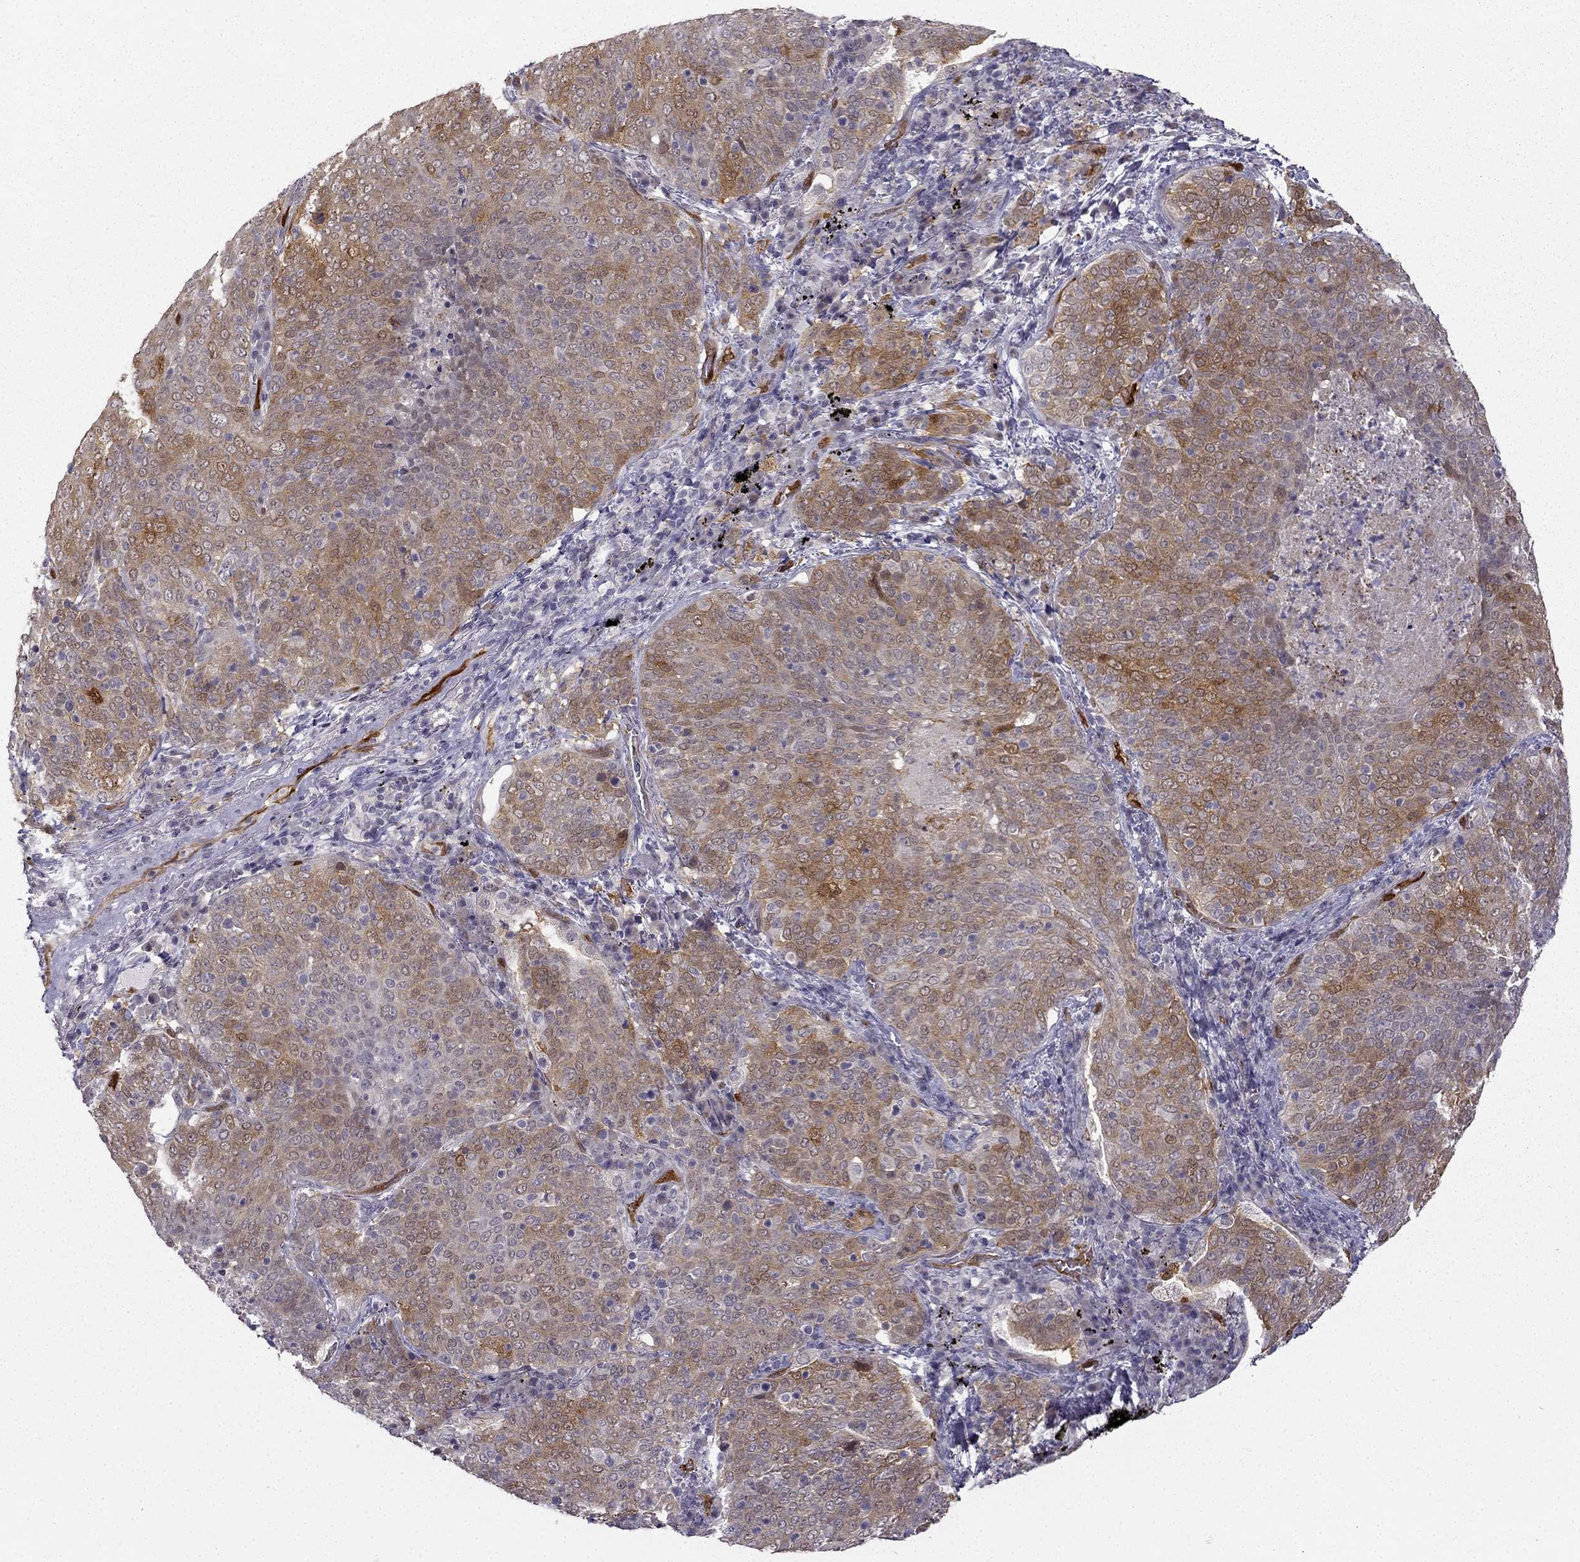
{"staining": {"intensity": "moderate", "quantity": "25%-75%", "location": "cytoplasmic/membranous"}, "tissue": "lung cancer", "cell_type": "Tumor cells", "image_type": "cancer", "snomed": [{"axis": "morphology", "description": "Squamous cell carcinoma, NOS"}, {"axis": "topography", "description": "Lung"}], "caption": "Human lung cancer (squamous cell carcinoma) stained with a brown dye exhibits moderate cytoplasmic/membranous positive staining in about 25%-75% of tumor cells.", "gene": "NQO1", "patient": {"sex": "male", "age": 82}}